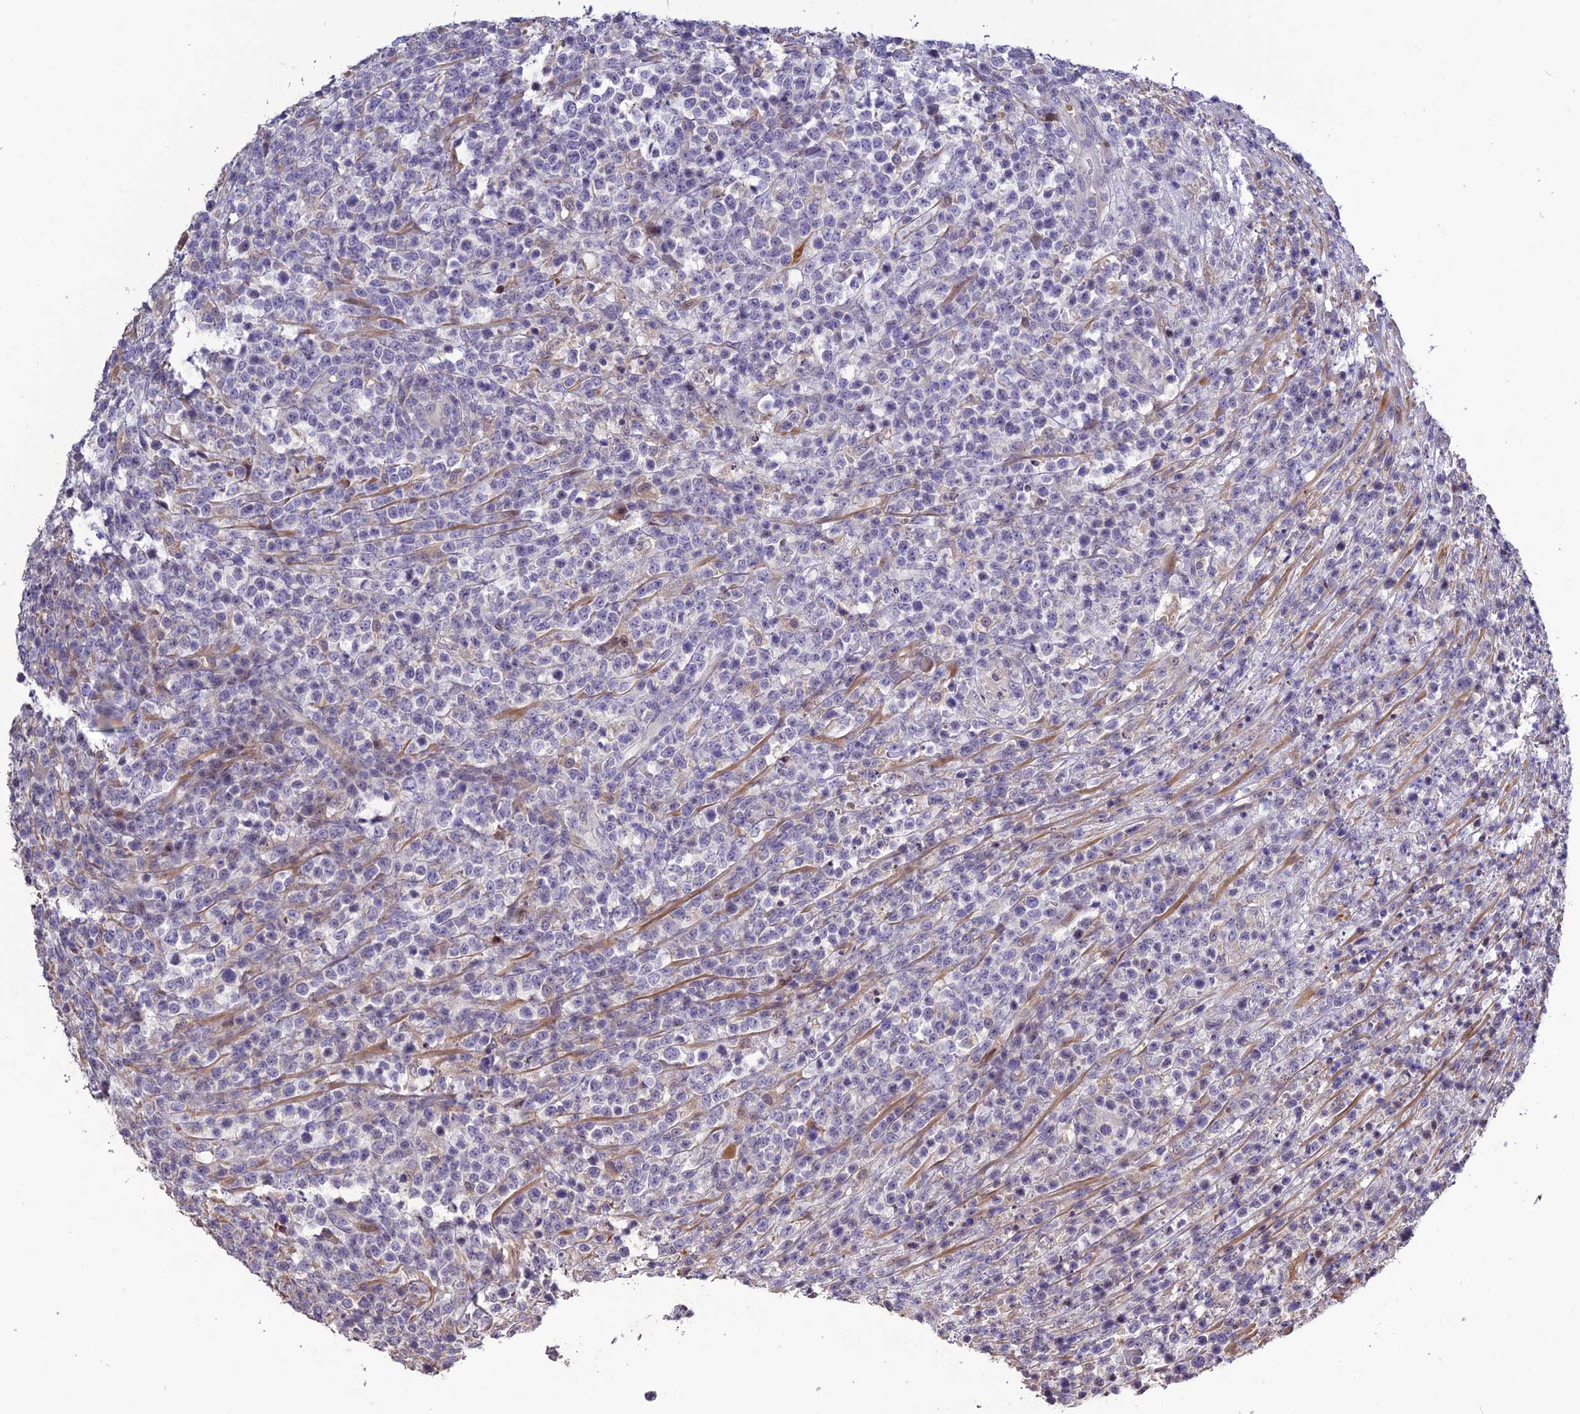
{"staining": {"intensity": "negative", "quantity": "none", "location": "none"}, "tissue": "lymphoma", "cell_type": "Tumor cells", "image_type": "cancer", "snomed": [{"axis": "morphology", "description": "Malignant lymphoma, non-Hodgkin's type, High grade"}, {"axis": "topography", "description": "Colon"}], "caption": "This is an IHC image of lymphoma. There is no staining in tumor cells.", "gene": "SPG21", "patient": {"sex": "female", "age": 53}}